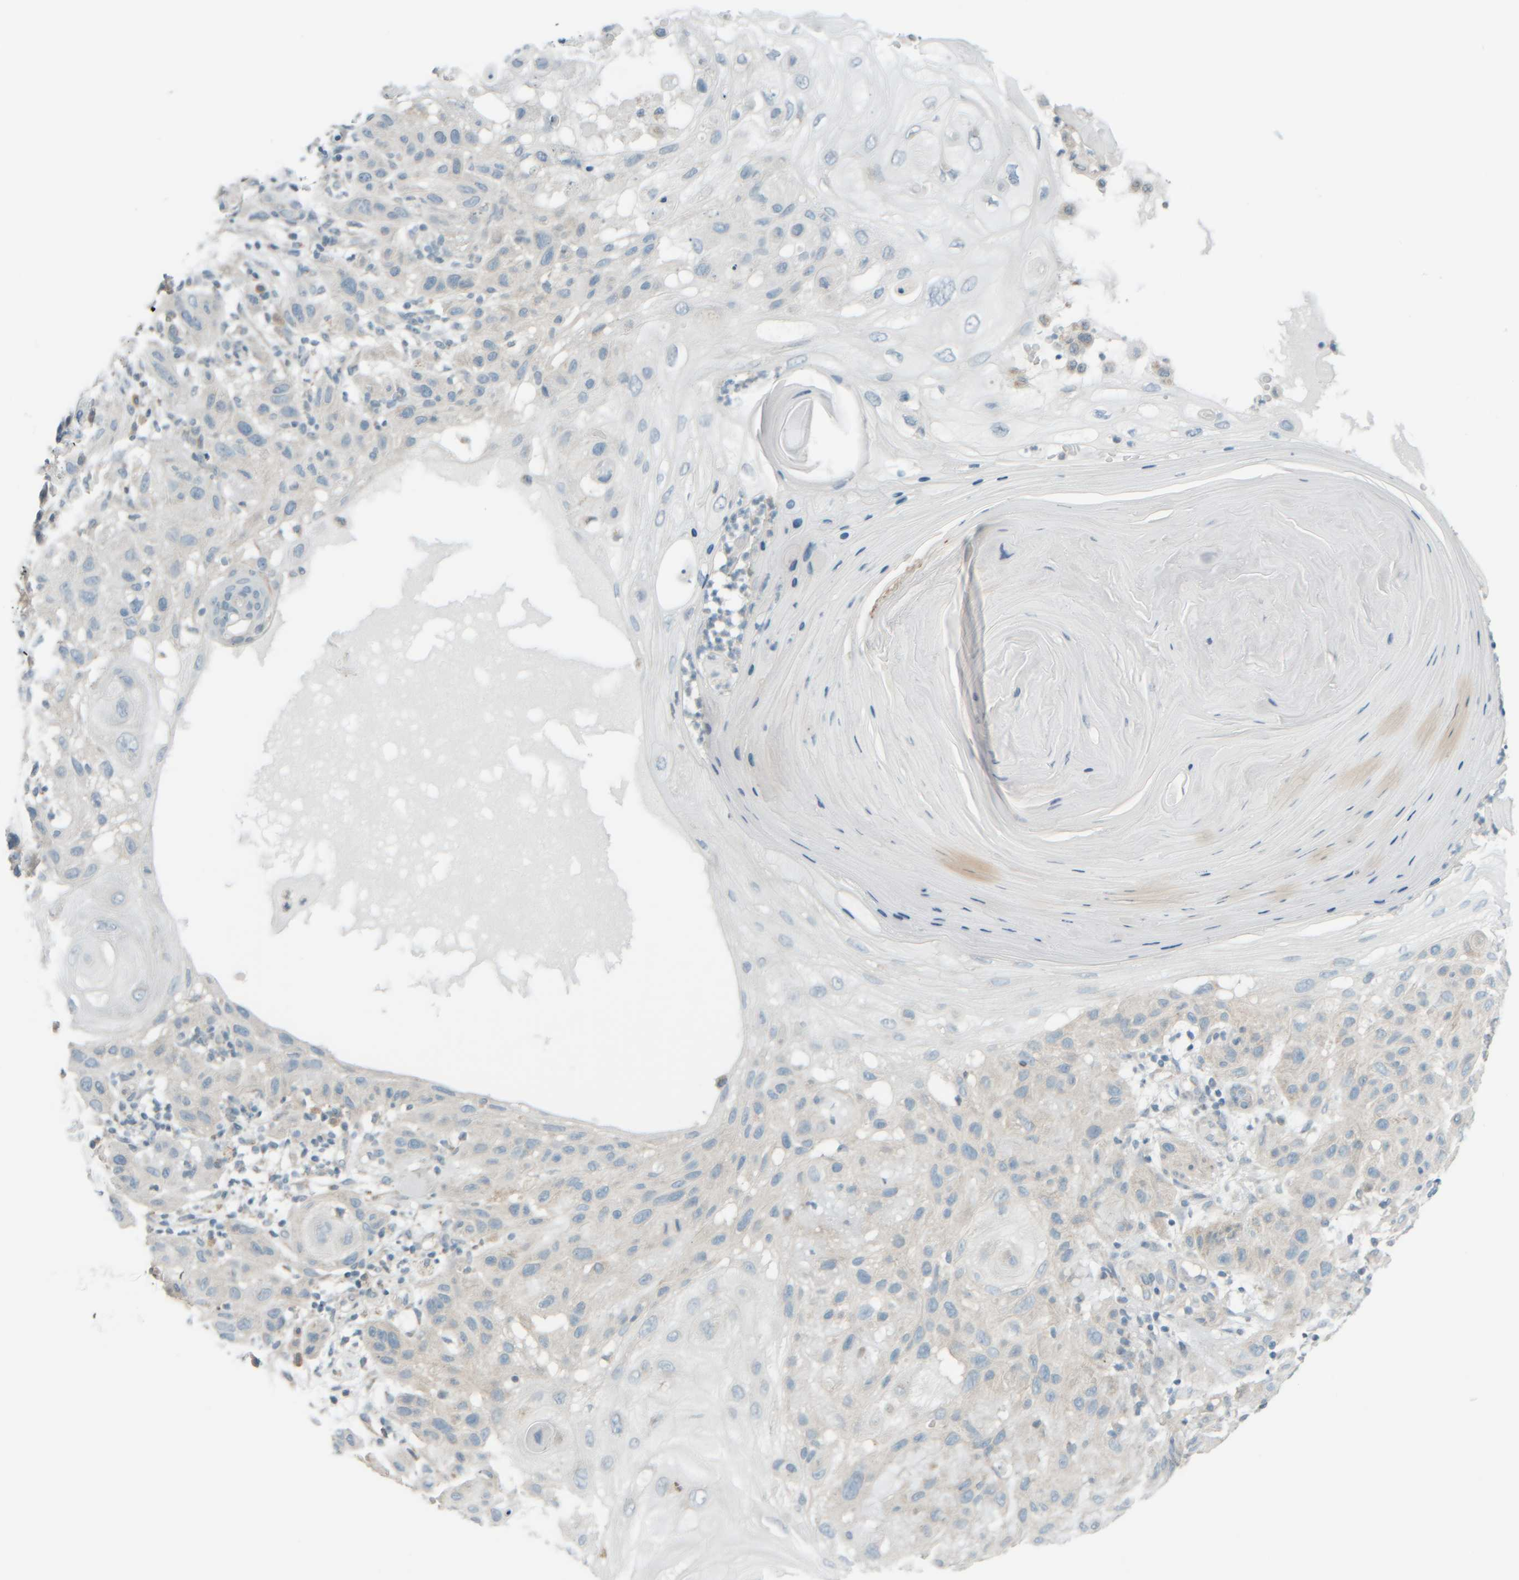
{"staining": {"intensity": "negative", "quantity": "none", "location": "none"}, "tissue": "skin cancer", "cell_type": "Tumor cells", "image_type": "cancer", "snomed": [{"axis": "morphology", "description": "Squamous cell carcinoma, NOS"}, {"axis": "topography", "description": "Skin"}], "caption": "Skin cancer (squamous cell carcinoma) stained for a protein using IHC shows no positivity tumor cells.", "gene": "PTGES3L-AARSD1", "patient": {"sex": "female", "age": 96}}